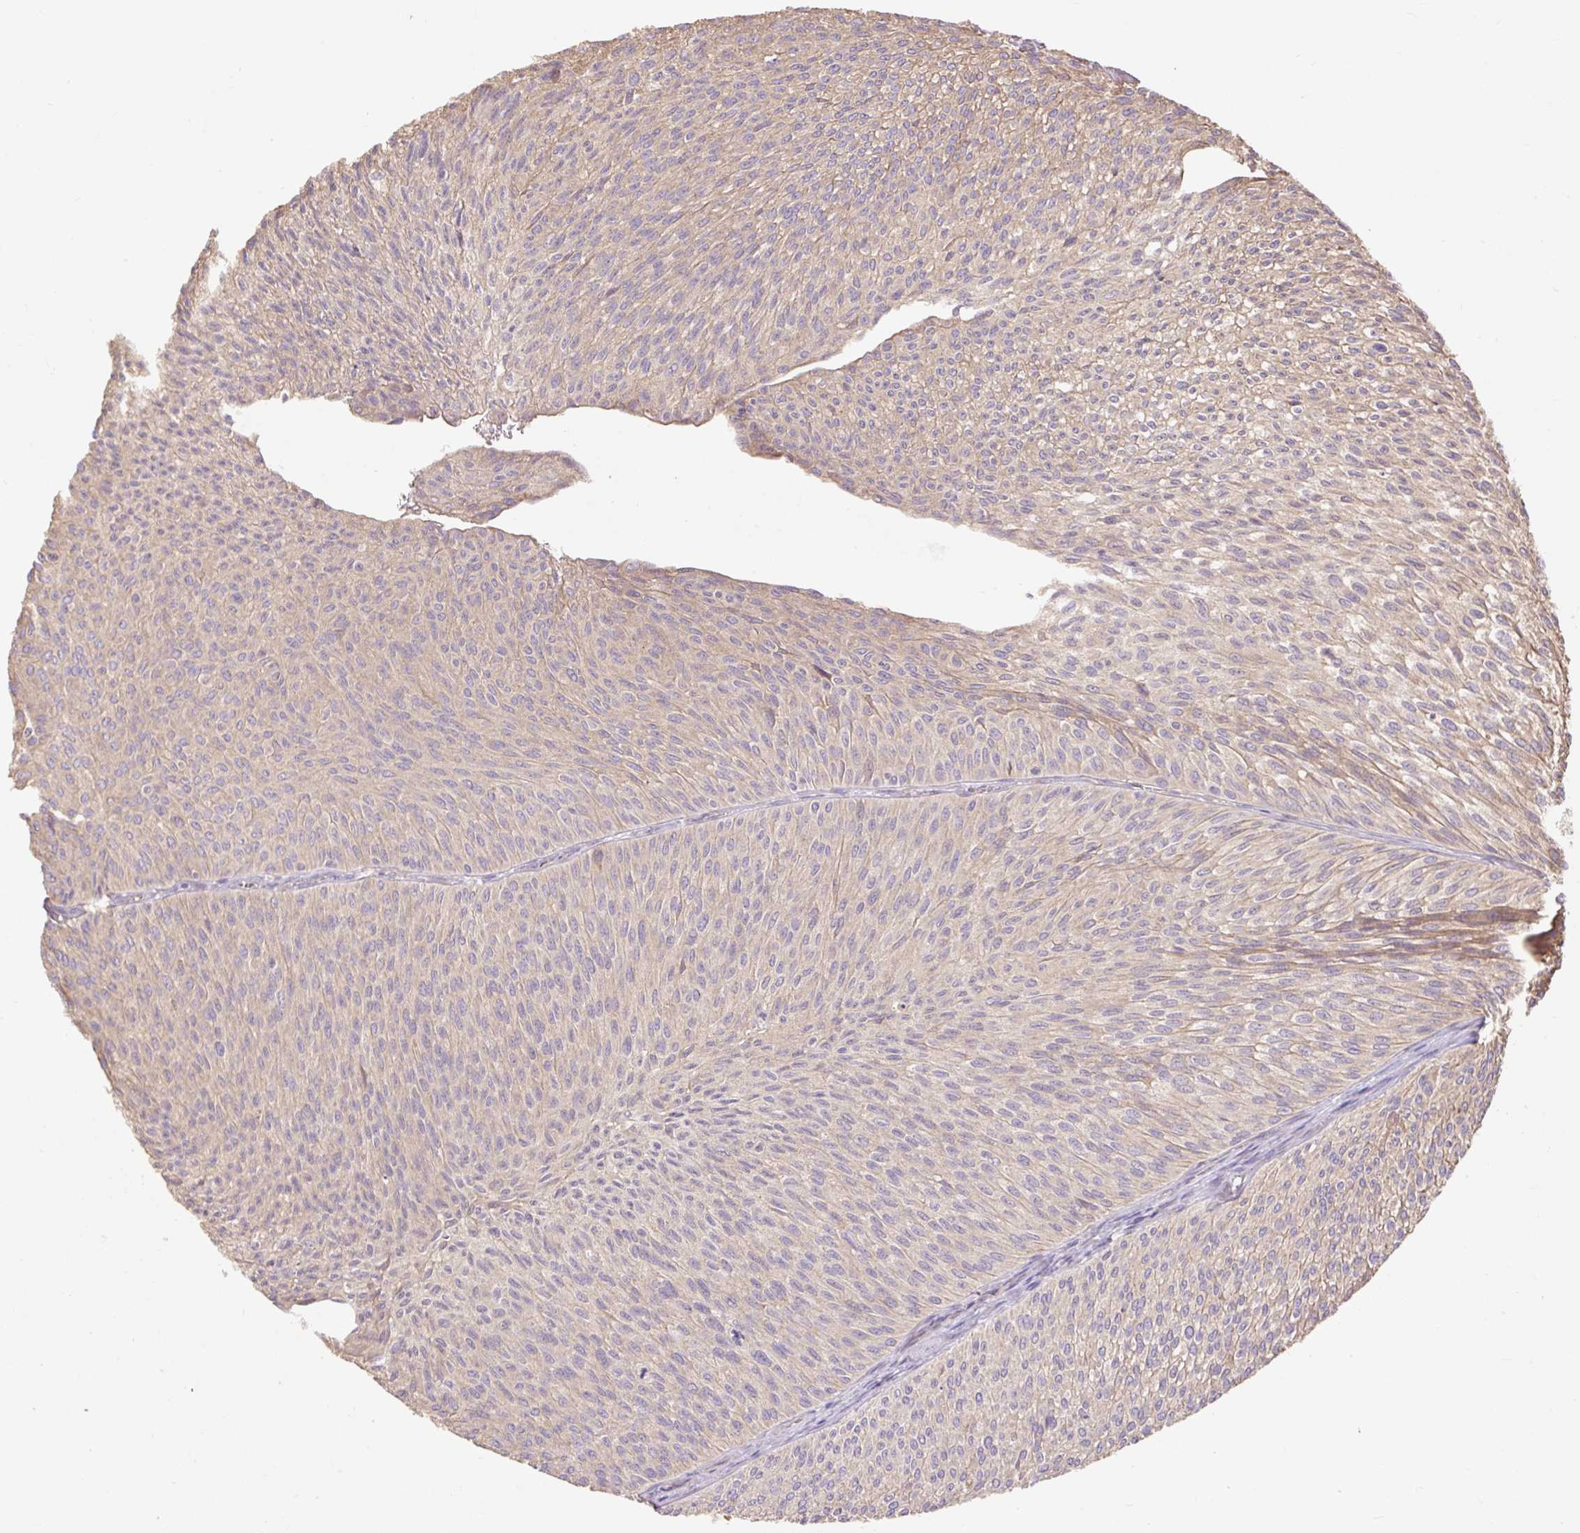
{"staining": {"intensity": "weak", "quantity": "25%-75%", "location": "cytoplasmic/membranous"}, "tissue": "urothelial cancer", "cell_type": "Tumor cells", "image_type": "cancer", "snomed": [{"axis": "morphology", "description": "Urothelial carcinoma, Low grade"}, {"axis": "topography", "description": "Urinary bladder"}], "caption": "Tumor cells exhibit weak cytoplasmic/membranous expression in about 25%-75% of cells in urothelial carcinoma (low-grade).", "gene": "DESI1", "patient": {"sex": "male", "age": 91}}